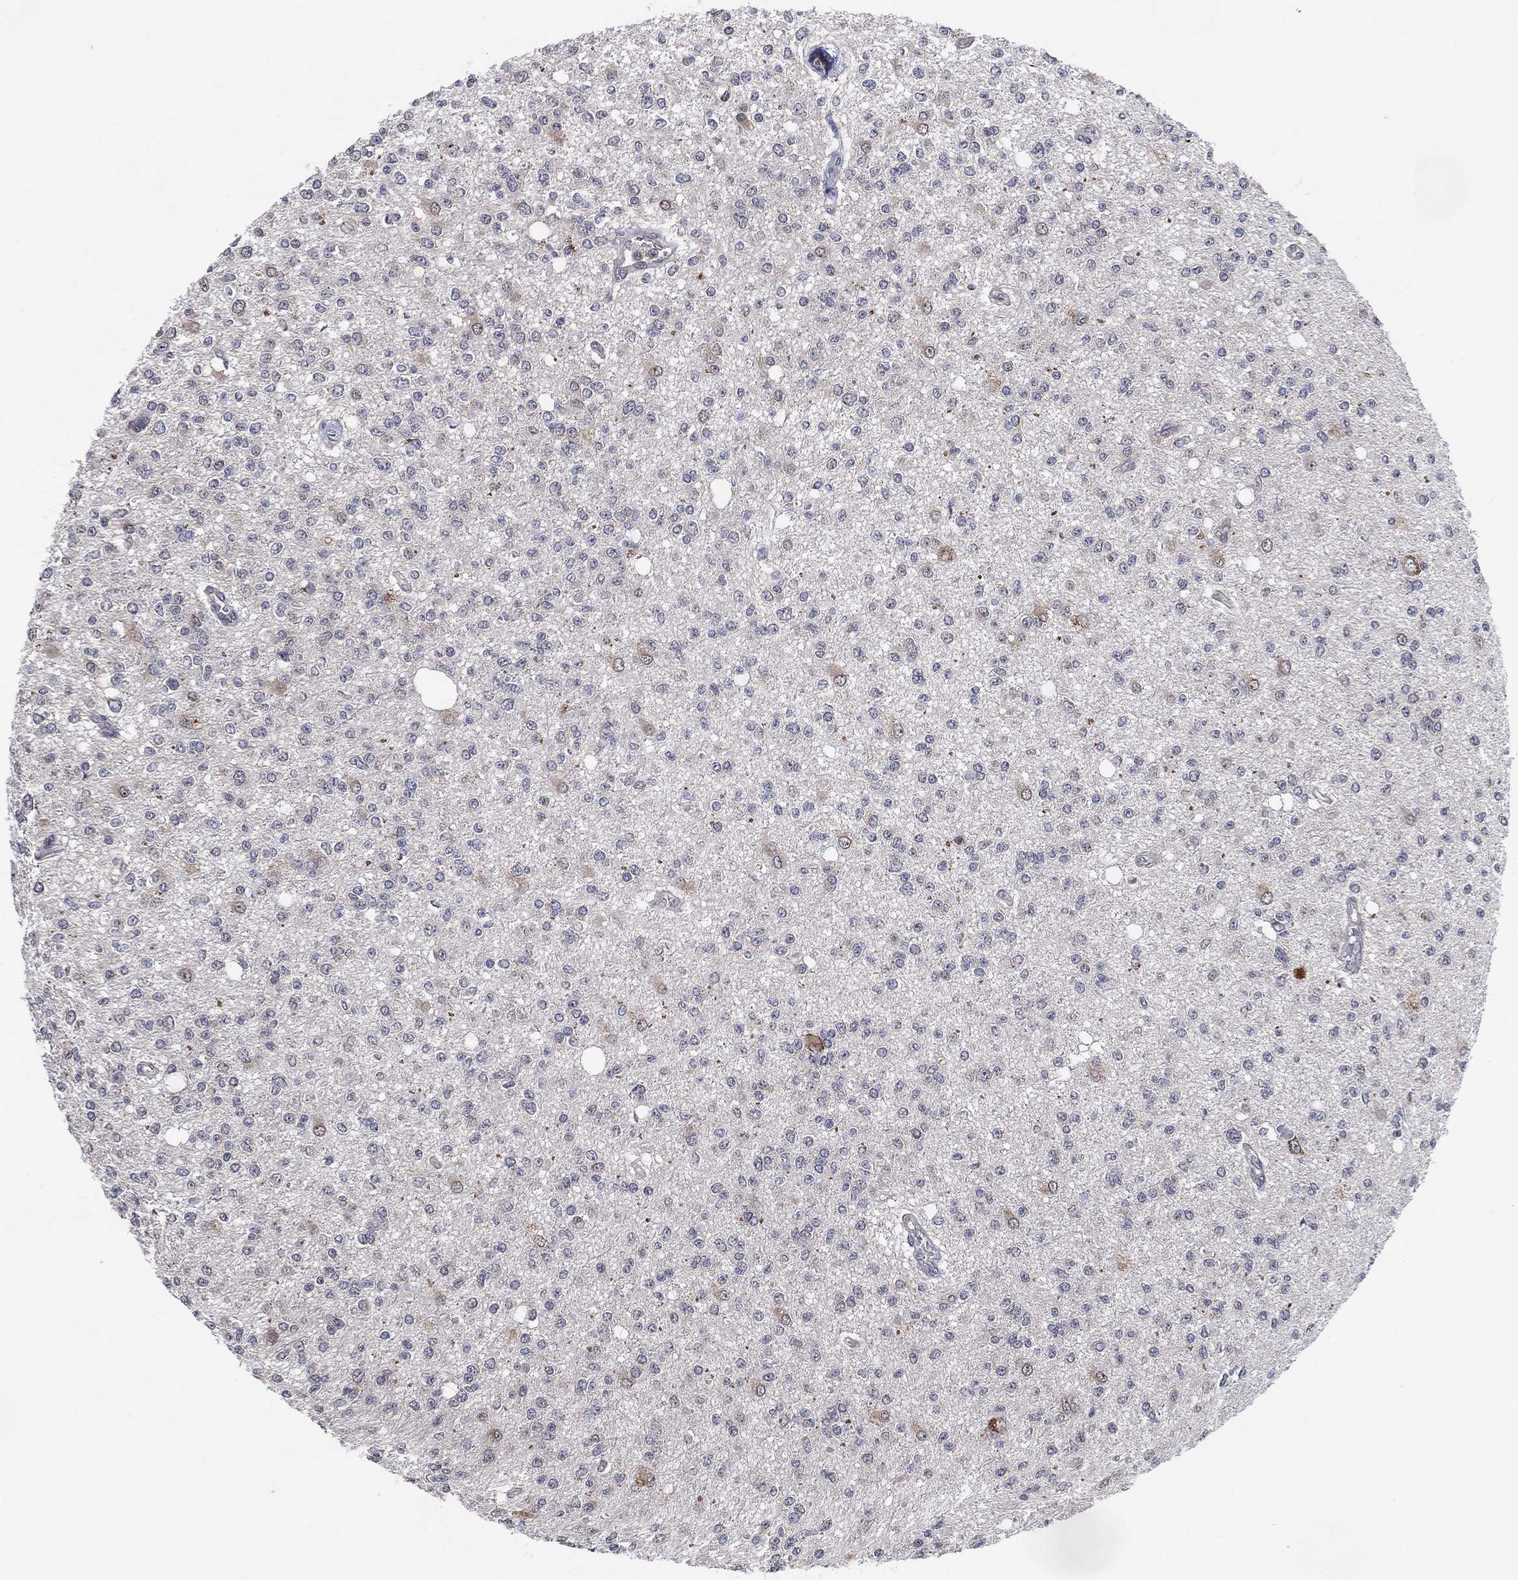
{"staining": {"intensity": "negative", "quantity": "none", "location": "none"}, "tissue": "glioma", "cell_type": "Tumor cells", "image_type": "cancer", "snomed": [{"axis": "morphology", "description": "Glioma, malignant, Low grade"}, {"axis": "topography", "description": "Brain"}], "caption": "The micrograph shows no staining of tumor cells in glioma.", "gene": "FAM104A", "patient": {"sex": "male", "age": 67}}